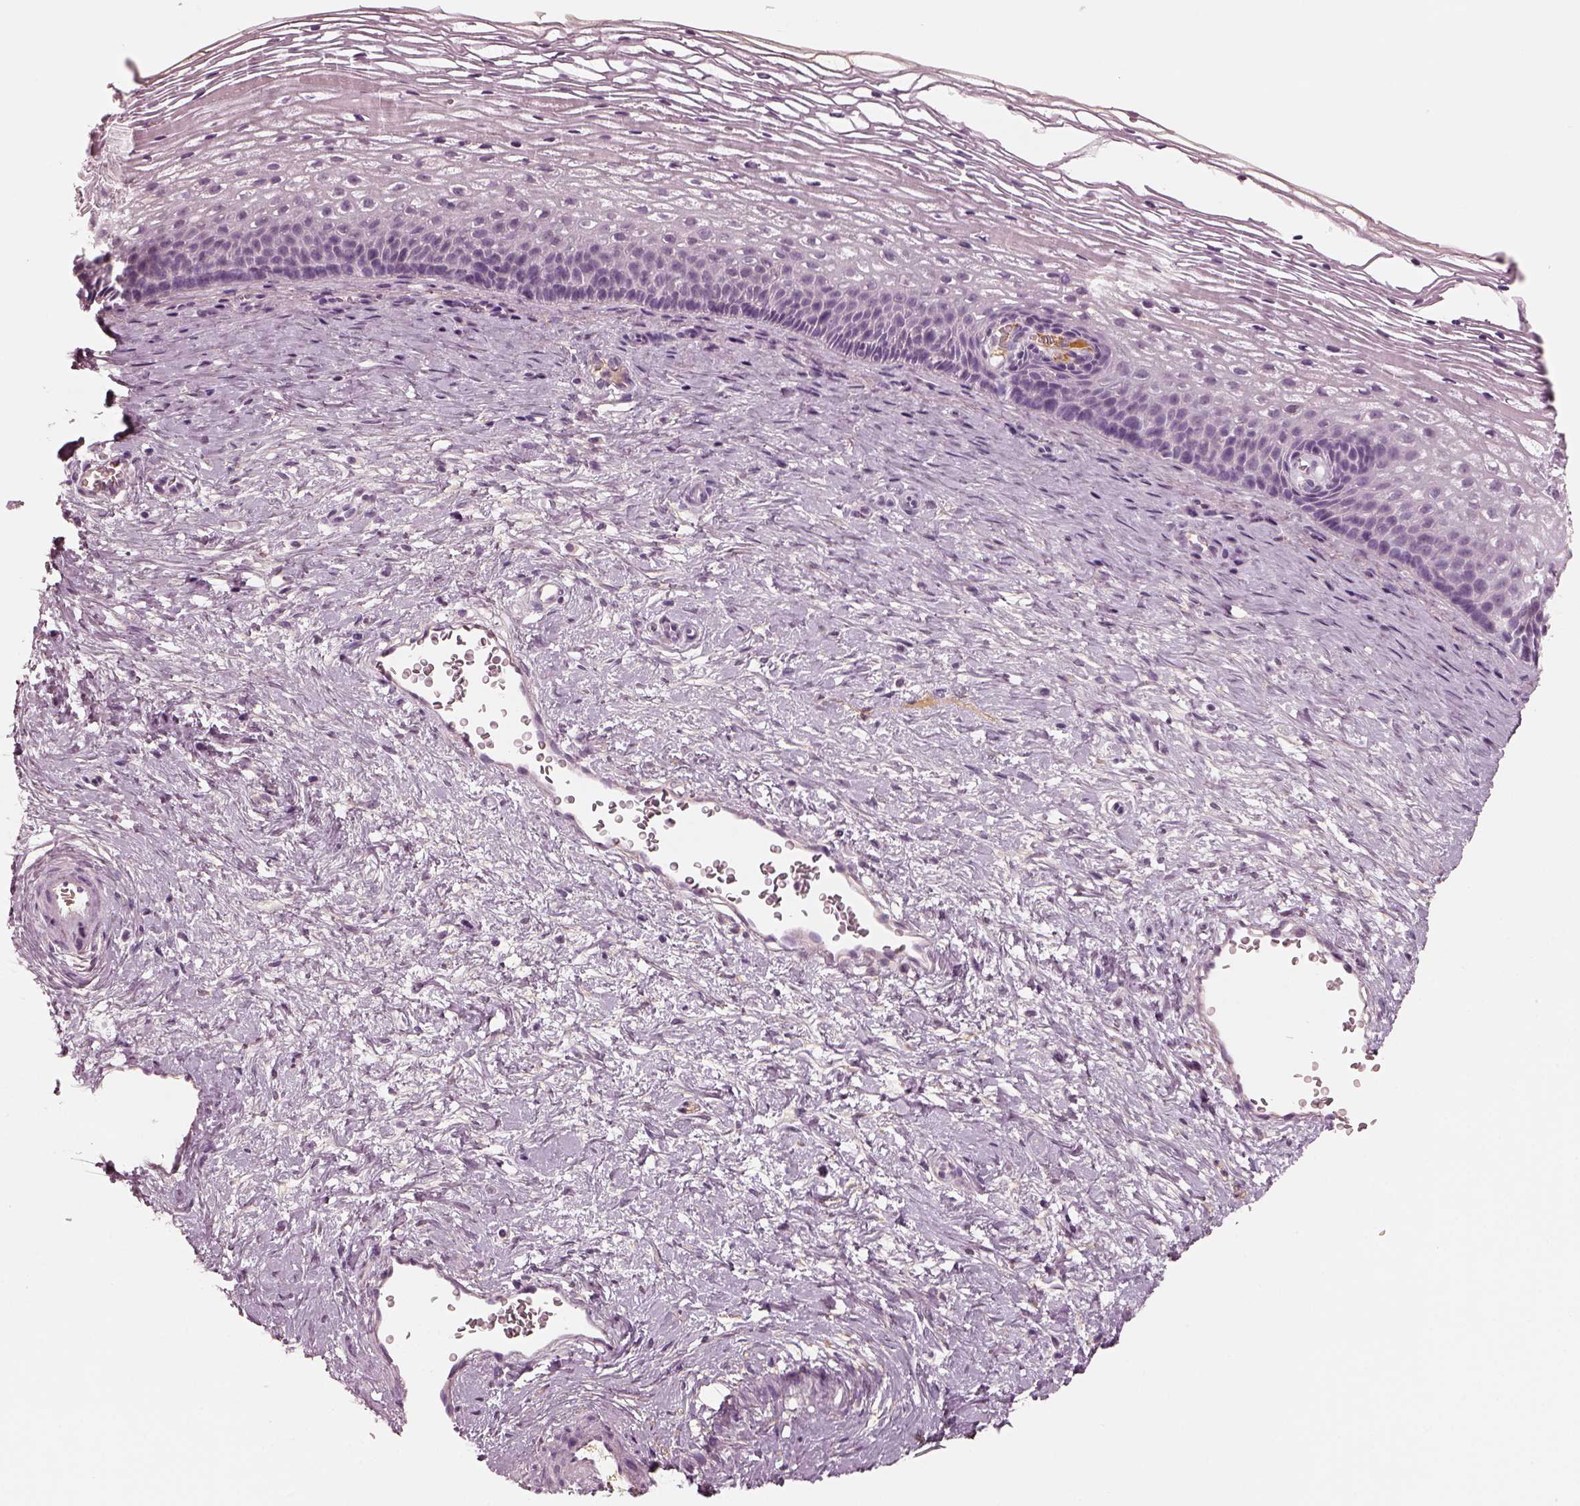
{"staining": {"intensity": "negative", "quantity": "none", "location": "none"}, "tissue": "cervix", "cell_type": "Glandular cells", "image_type": "normal", "snomed": [{"axis": "morphology", "description": "Normal tissue, NOS"}, {"axis": "topography", "description": "Cervix"}], "caption": "The histopathology image reveals no staining of glandular cells in normal cervix. (Brightfield microscopy of DAB (3,3'-diaminobenzidine) immunohistochemistry (IHC) at high magnification).", "gene": "TRIM69", "patient": {"sex": "female", "age": 34}}